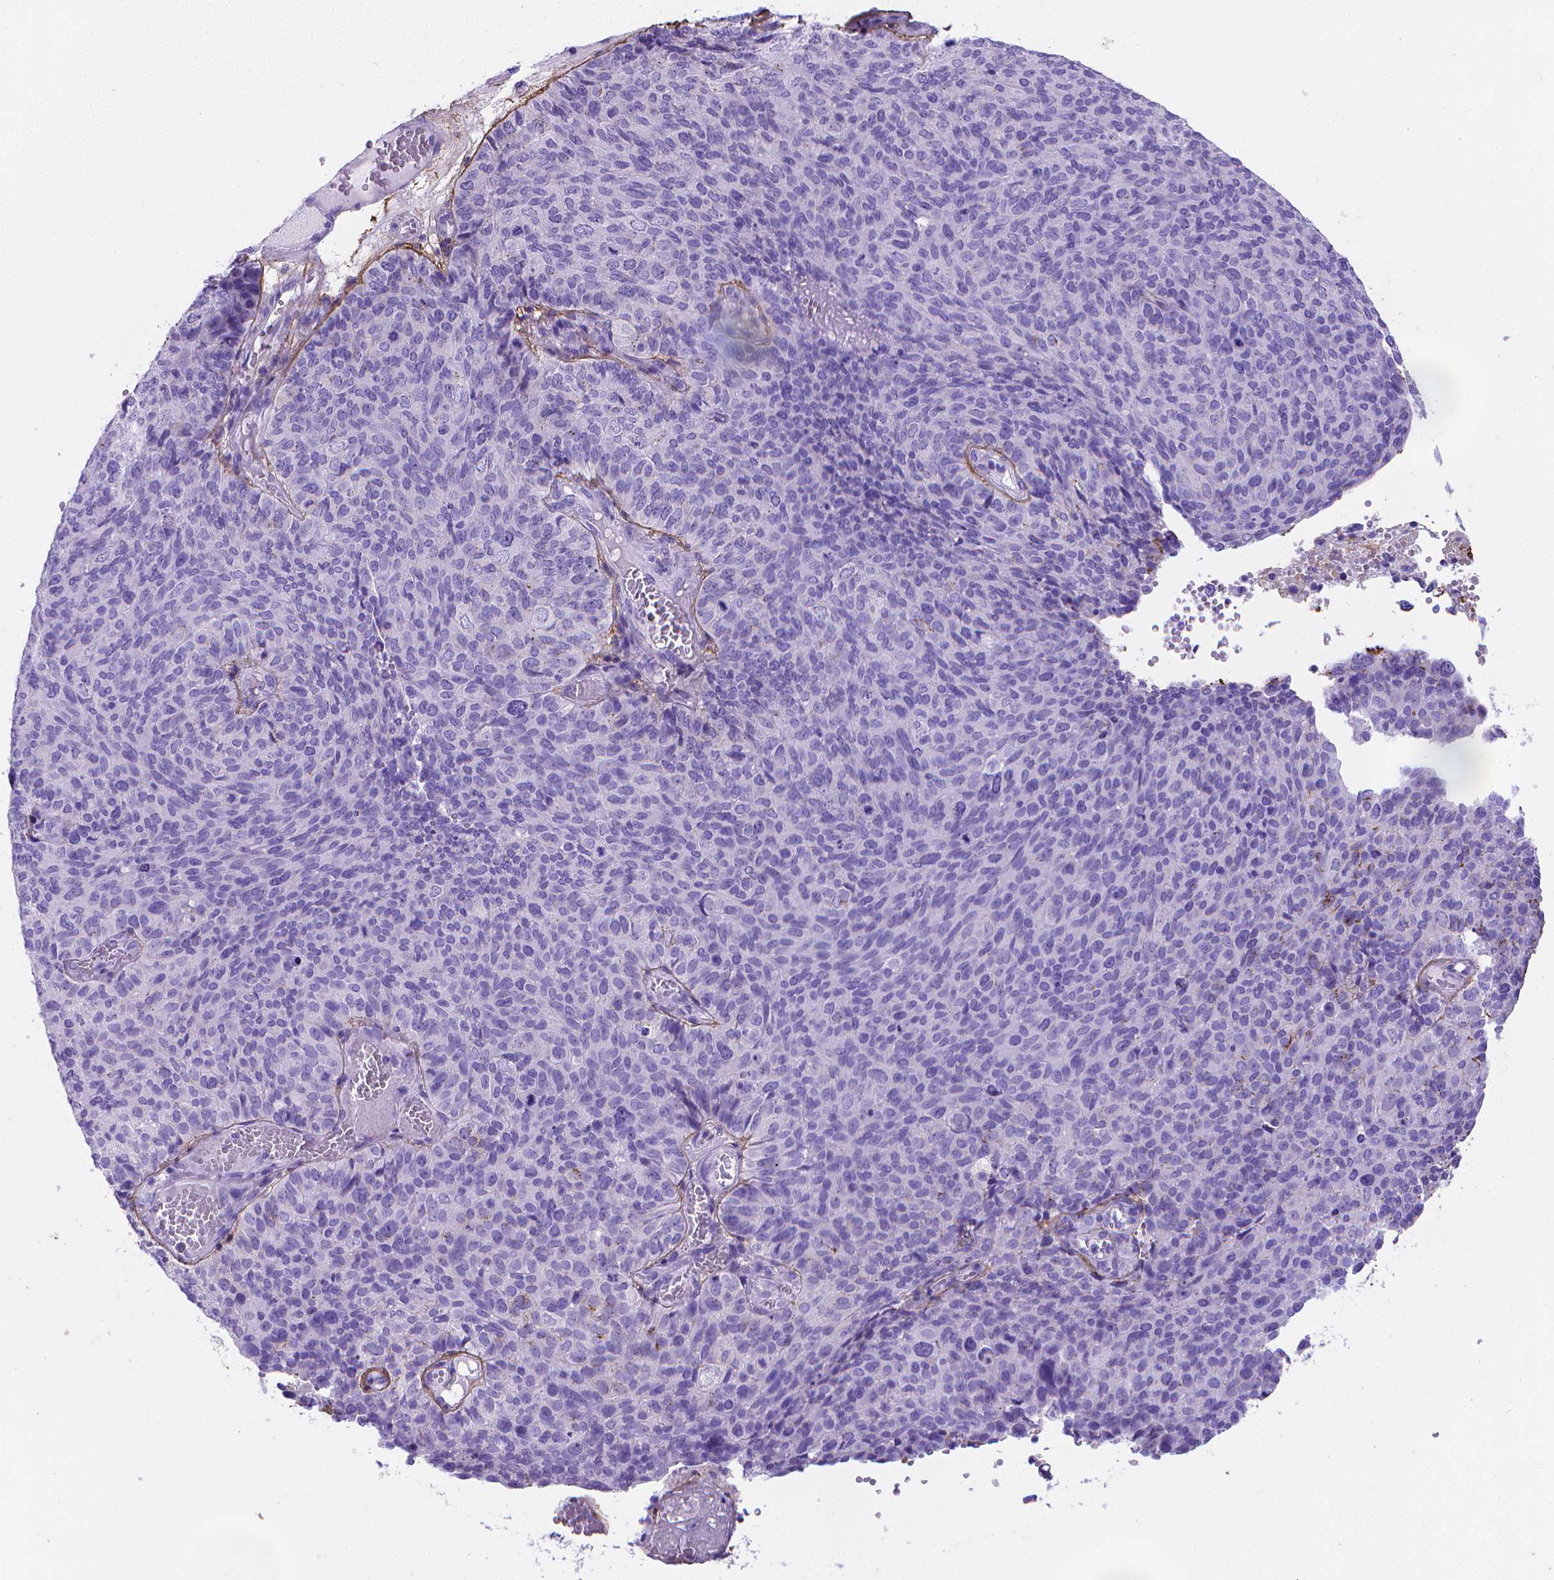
{"staining": {"intensity": "negative", "quantity": "none", "location": "none"}, "tissue": "ovarian cancer", "cell_type": "Tumor cells", "image_type": "cancer", "snomed": [{"axis": "morphology", "description": "Carcinoma, endometroid"}, {"axis": "topography", "description": "Ovary"}], "caption": "Immunohistochemistry (IHC) histopathology image of ovarian cancer stained for a protein (brown), which exhibits no positivity in tumor cells.", "gene": "MFAP2", "patient": {"sex": "female", "age": 58}}